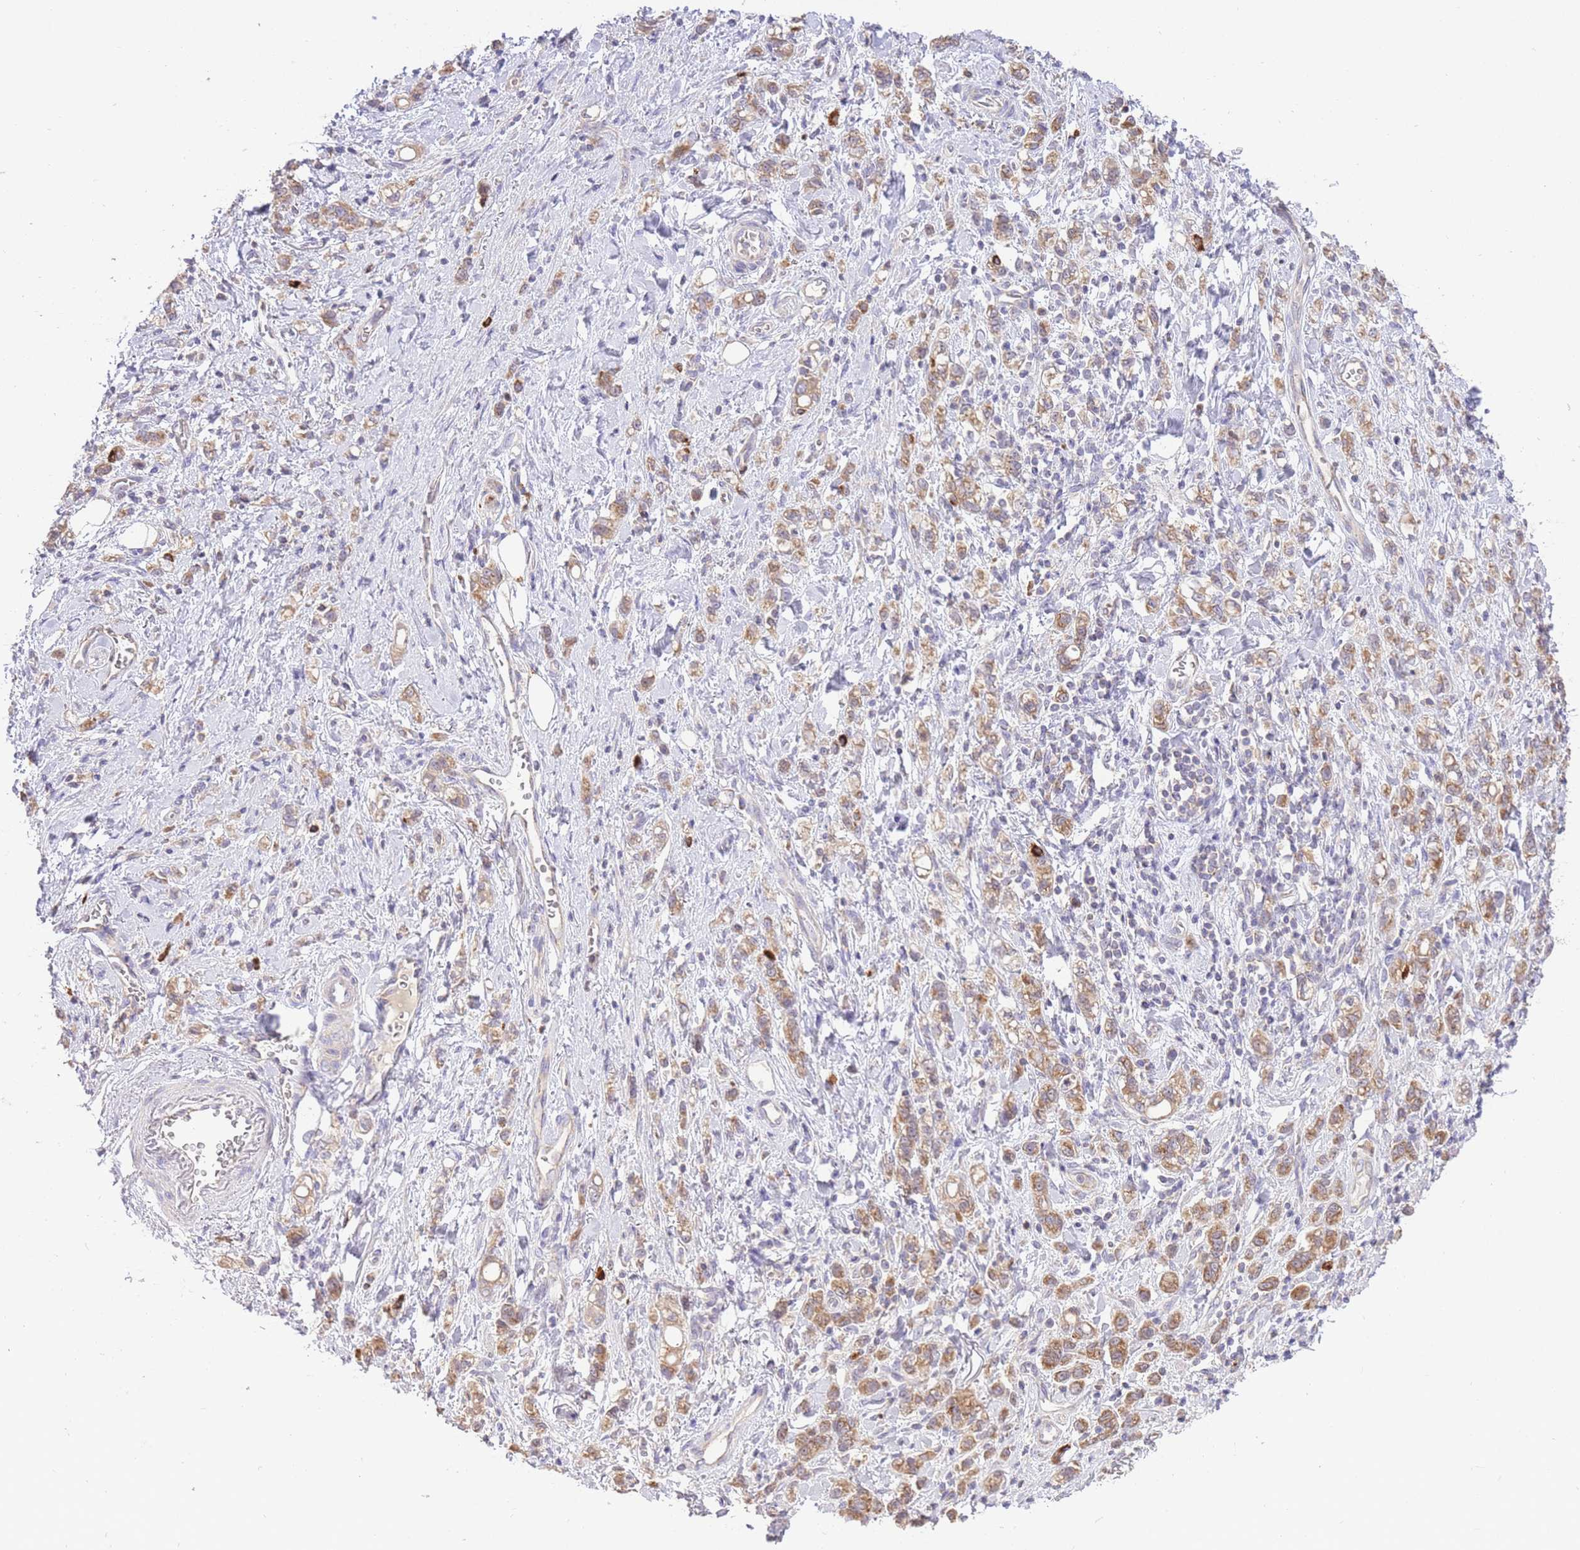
{"staining": {"intensity": "moderate", "quantity": ">75%", "location": "cytoplasmic/membranous"}, "tissue": "stomach cancer", "cell_type": "Tumor cells", "image_type": "cancer", "snomed": [{"axis": "morphology", "description": "Adenocarcinoma, NOS"}, {"axis": "topography", "description": "Stomach"}], "caption": "Tumor cells reveal medium levels of moderate cytoplasmic/membranous expression in about >75% of cells in human stomach cancer (adenocarcinoma).", "gene": "PREP", "patient": {"sex": "male", "age": 77}}